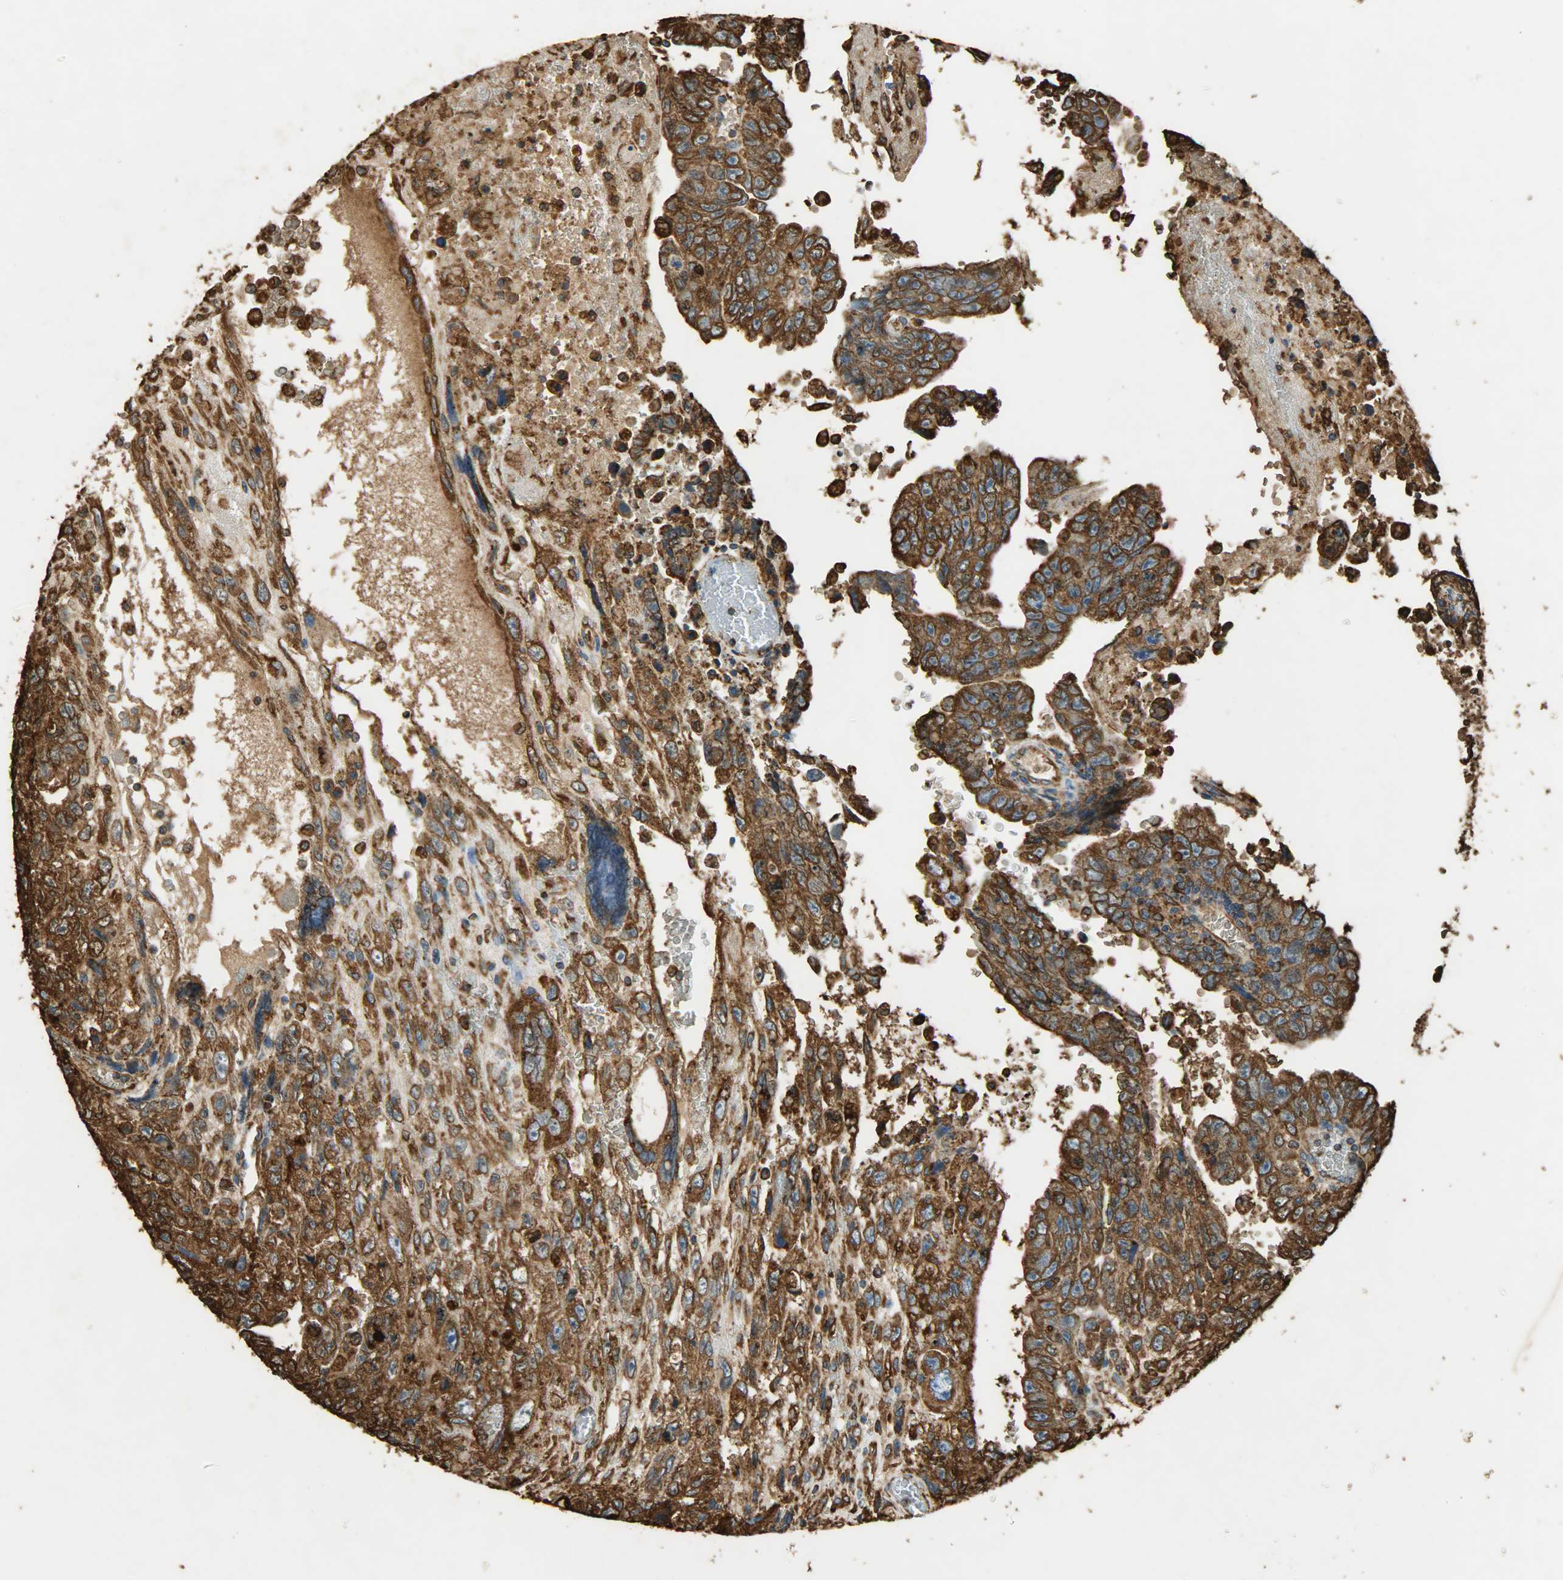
{"staining": {"intensity": "strong", "quantity": ">75%", "location": "cytoplasmic/membranous"}, "tissue": "testis cancer", "cell_type": "Tumor cells", "image_type": "cancer", "snomed": [{"axis": "morphology", "description": "Carcinoma, Embryonal, NOS"}, {"axis": "topography", "description": "Testis"}], "caption": "Testis embryonal carcinoma stained for a protein reveals strong cytoplasmic/membranous positivity in tumor cells.", "gene": "HSP90B1", "patient": {"sex": "male", "age": 28}}